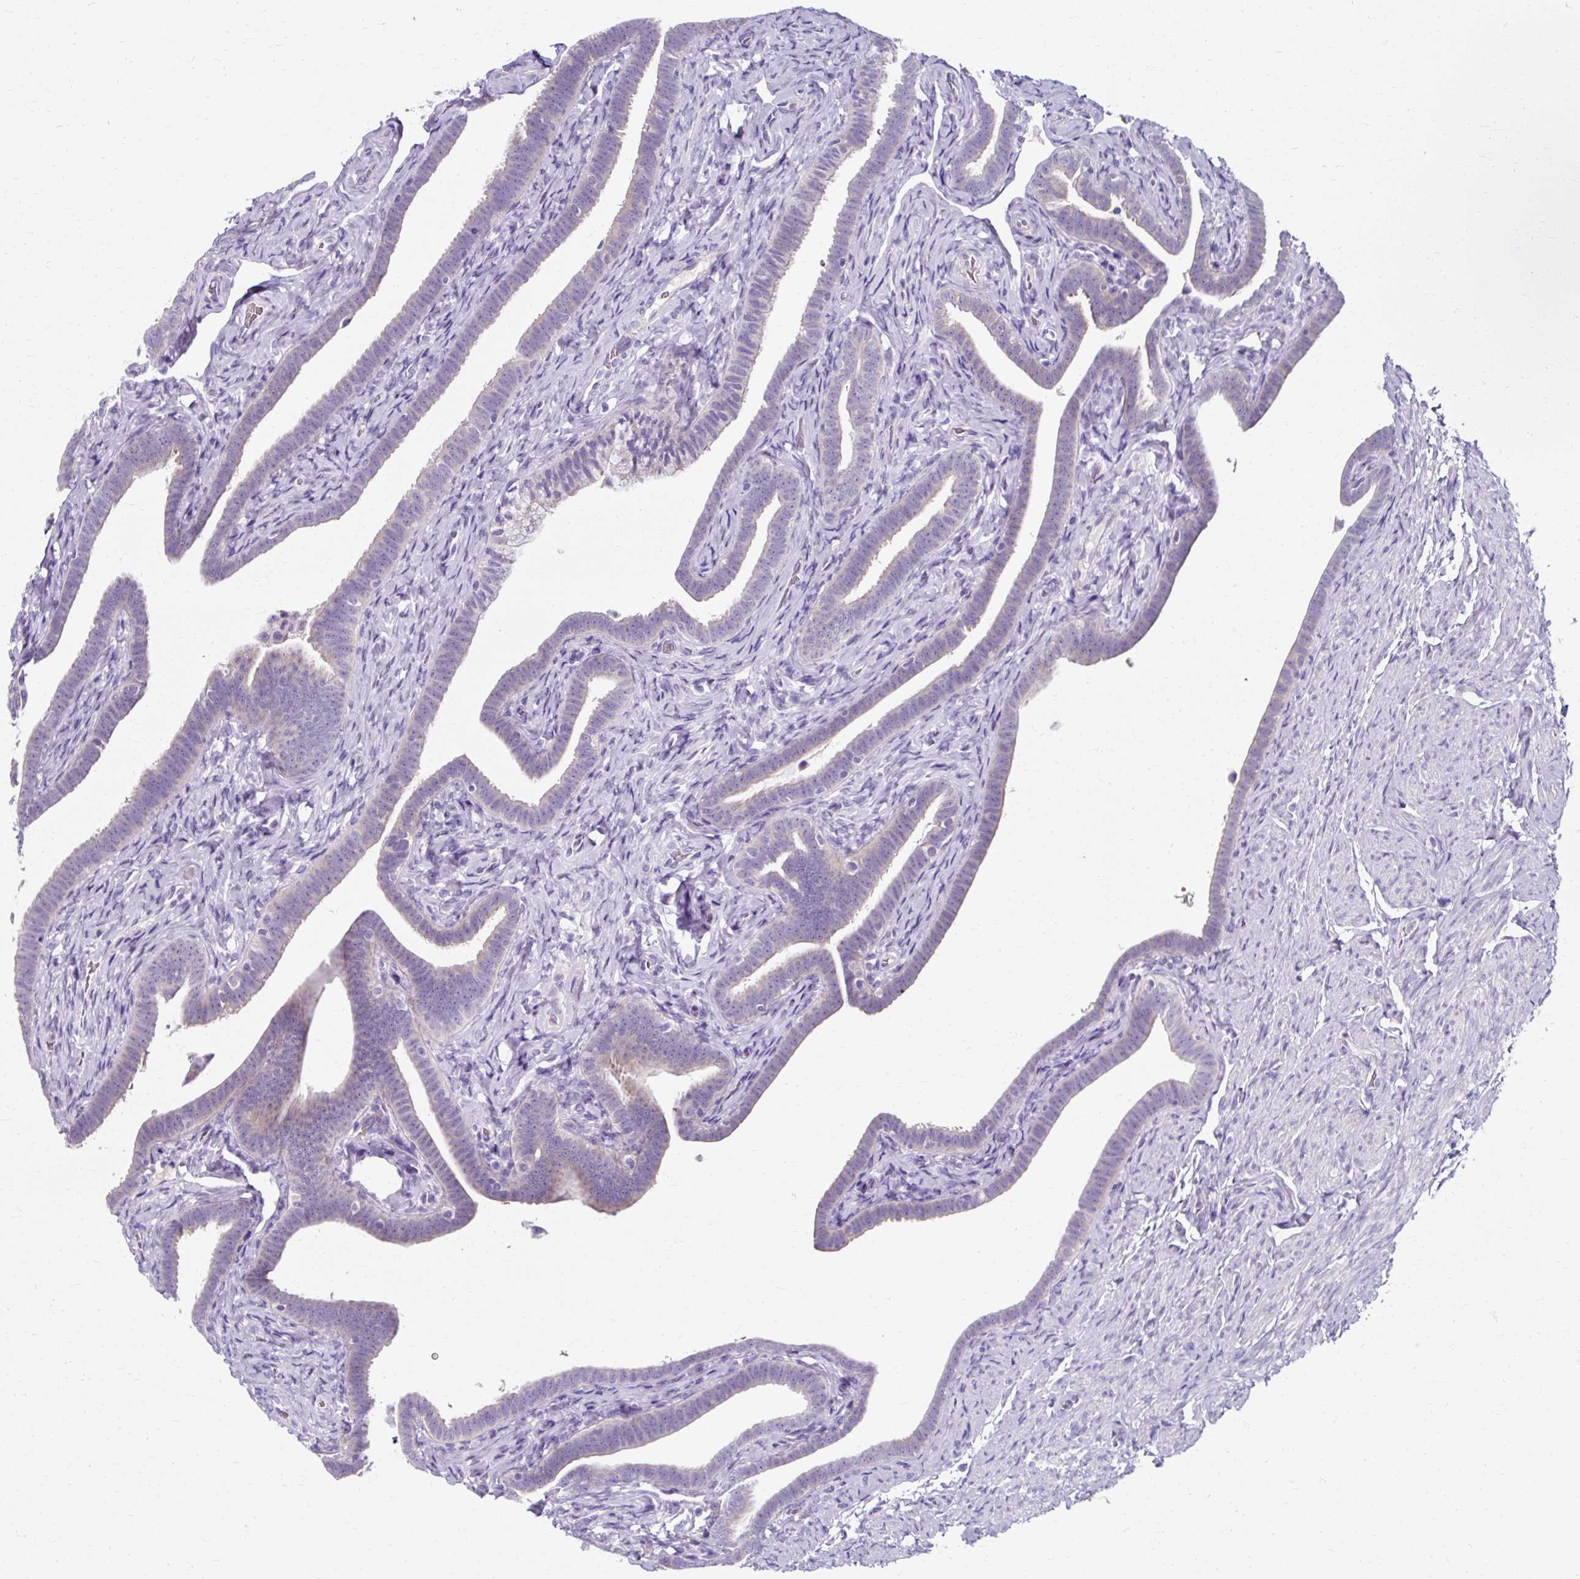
{"staining": {"intensity": "negative", "quantity": "none", "location": "none"}, "tissue": "fallopian tube", "cell_type": "Glandular cells", "image_type": "normal", "snomed": [{"axis": "morphology", "description": "Normal tissue, NOS"}, {"axis": "topography", "description": "Fallopian tube"}], "caption": "Glandular cells are negative for brown protein staining in benign fallopian tube. The staining was performed using DAB to visualize the protein expression in brown, while the nuclei were stained in blue with hematoxylin (Magnification: 20x).", "gene": "ZNF555", "patient": {"sex": "female", "age": 69}}